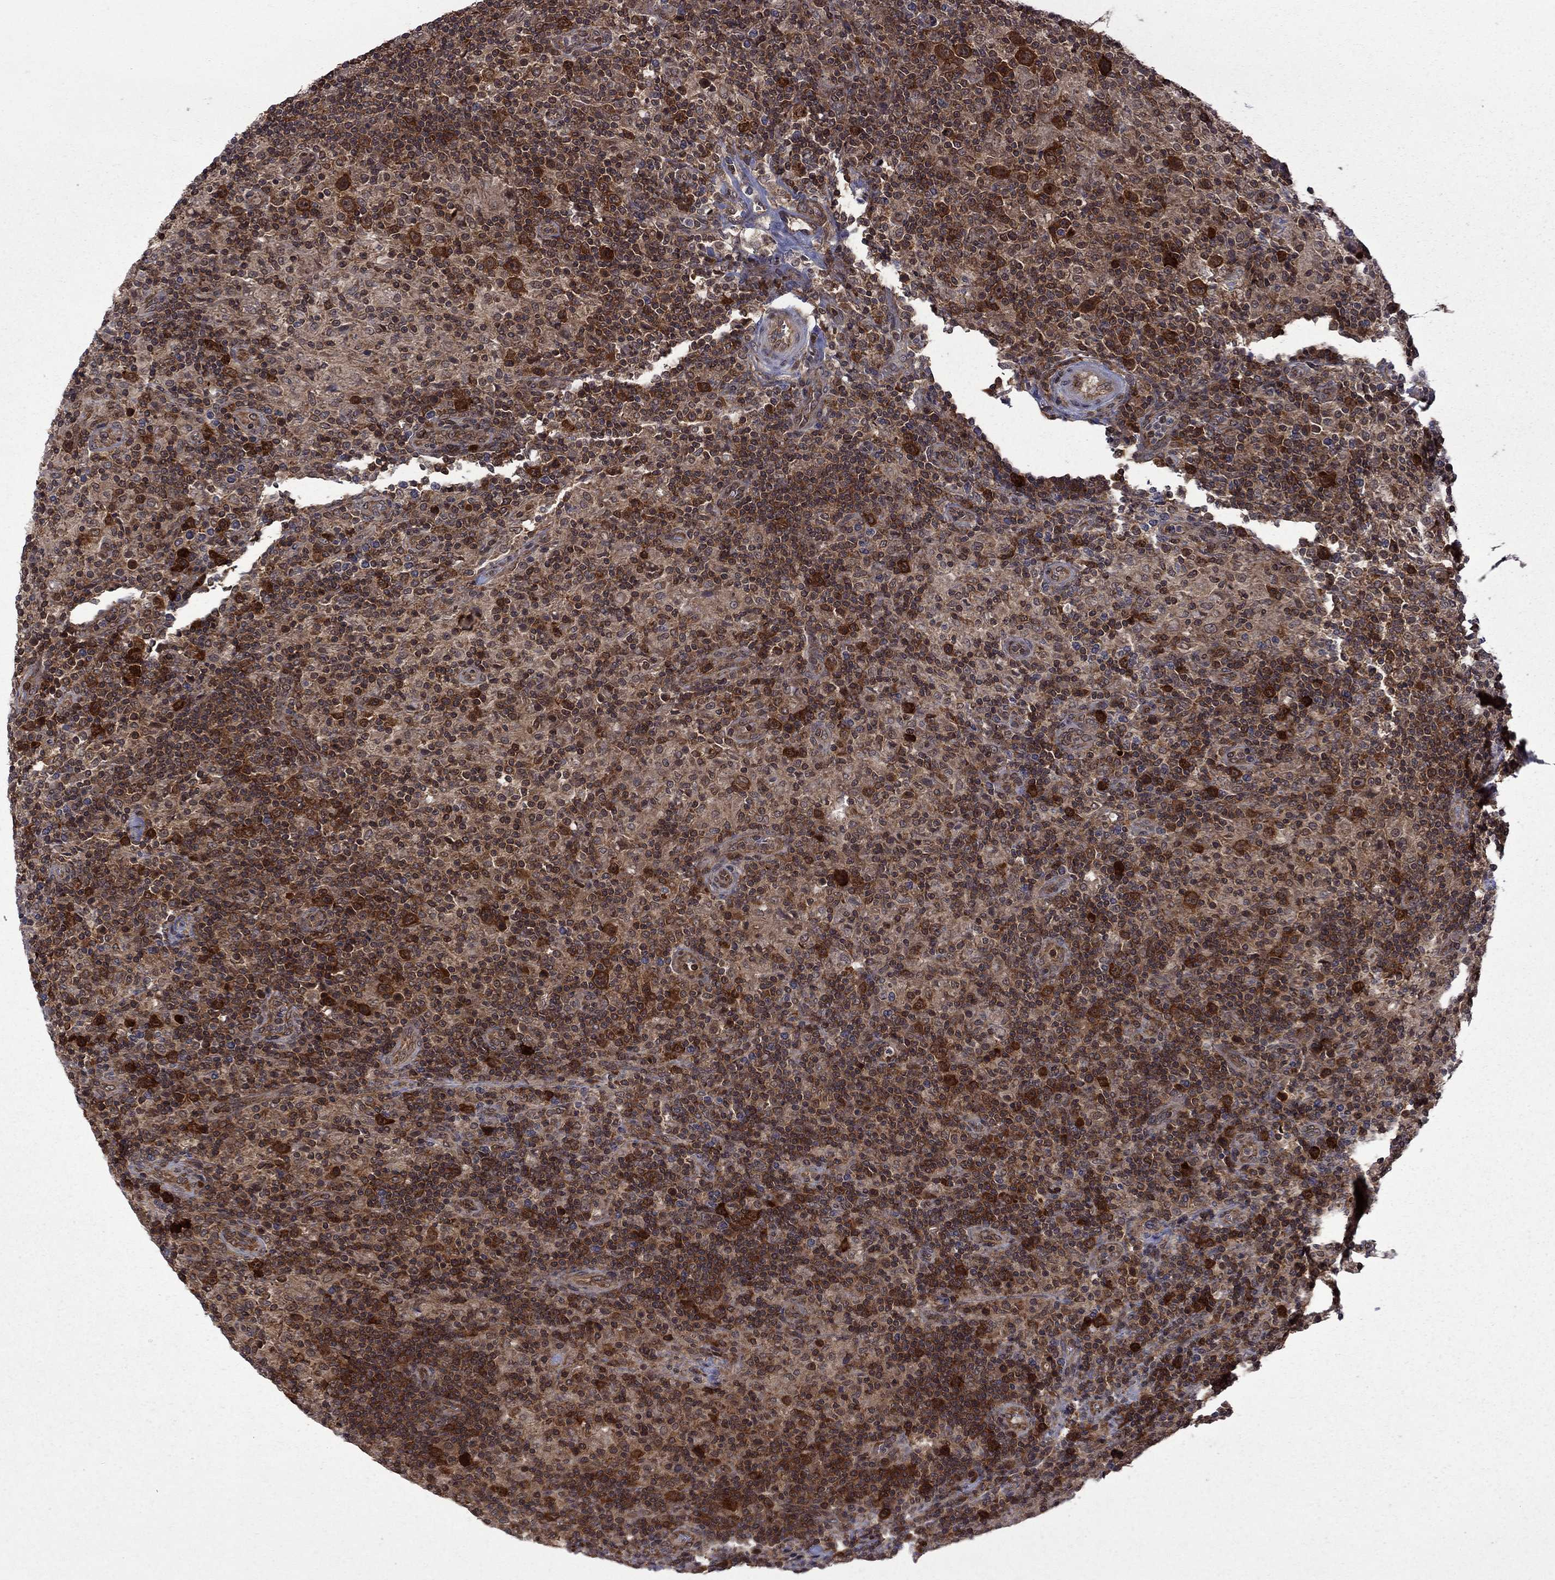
{"staining": {"intensity": "strong", "quantity": ">75%", "location": "cytoplasmic/membranous"}, "tissue": "lymphoma", "cell_type": "Tumor cells", "image_type": "cancer", "snomed": [{"axis": "morphology", "description": "Hodgkin's disease, NOS"}, {"axis": "topography", "description": "Lymph node"}], "caption": "A photomicrograph showing strong cytoplasmic/membranous staining in approximately >75% of tumor cells in Hodgkin's disease, as visualized by brown immunohistochemical staining.", "gene": "NAA50", "patient": {"sex": "male", "age": 70}}